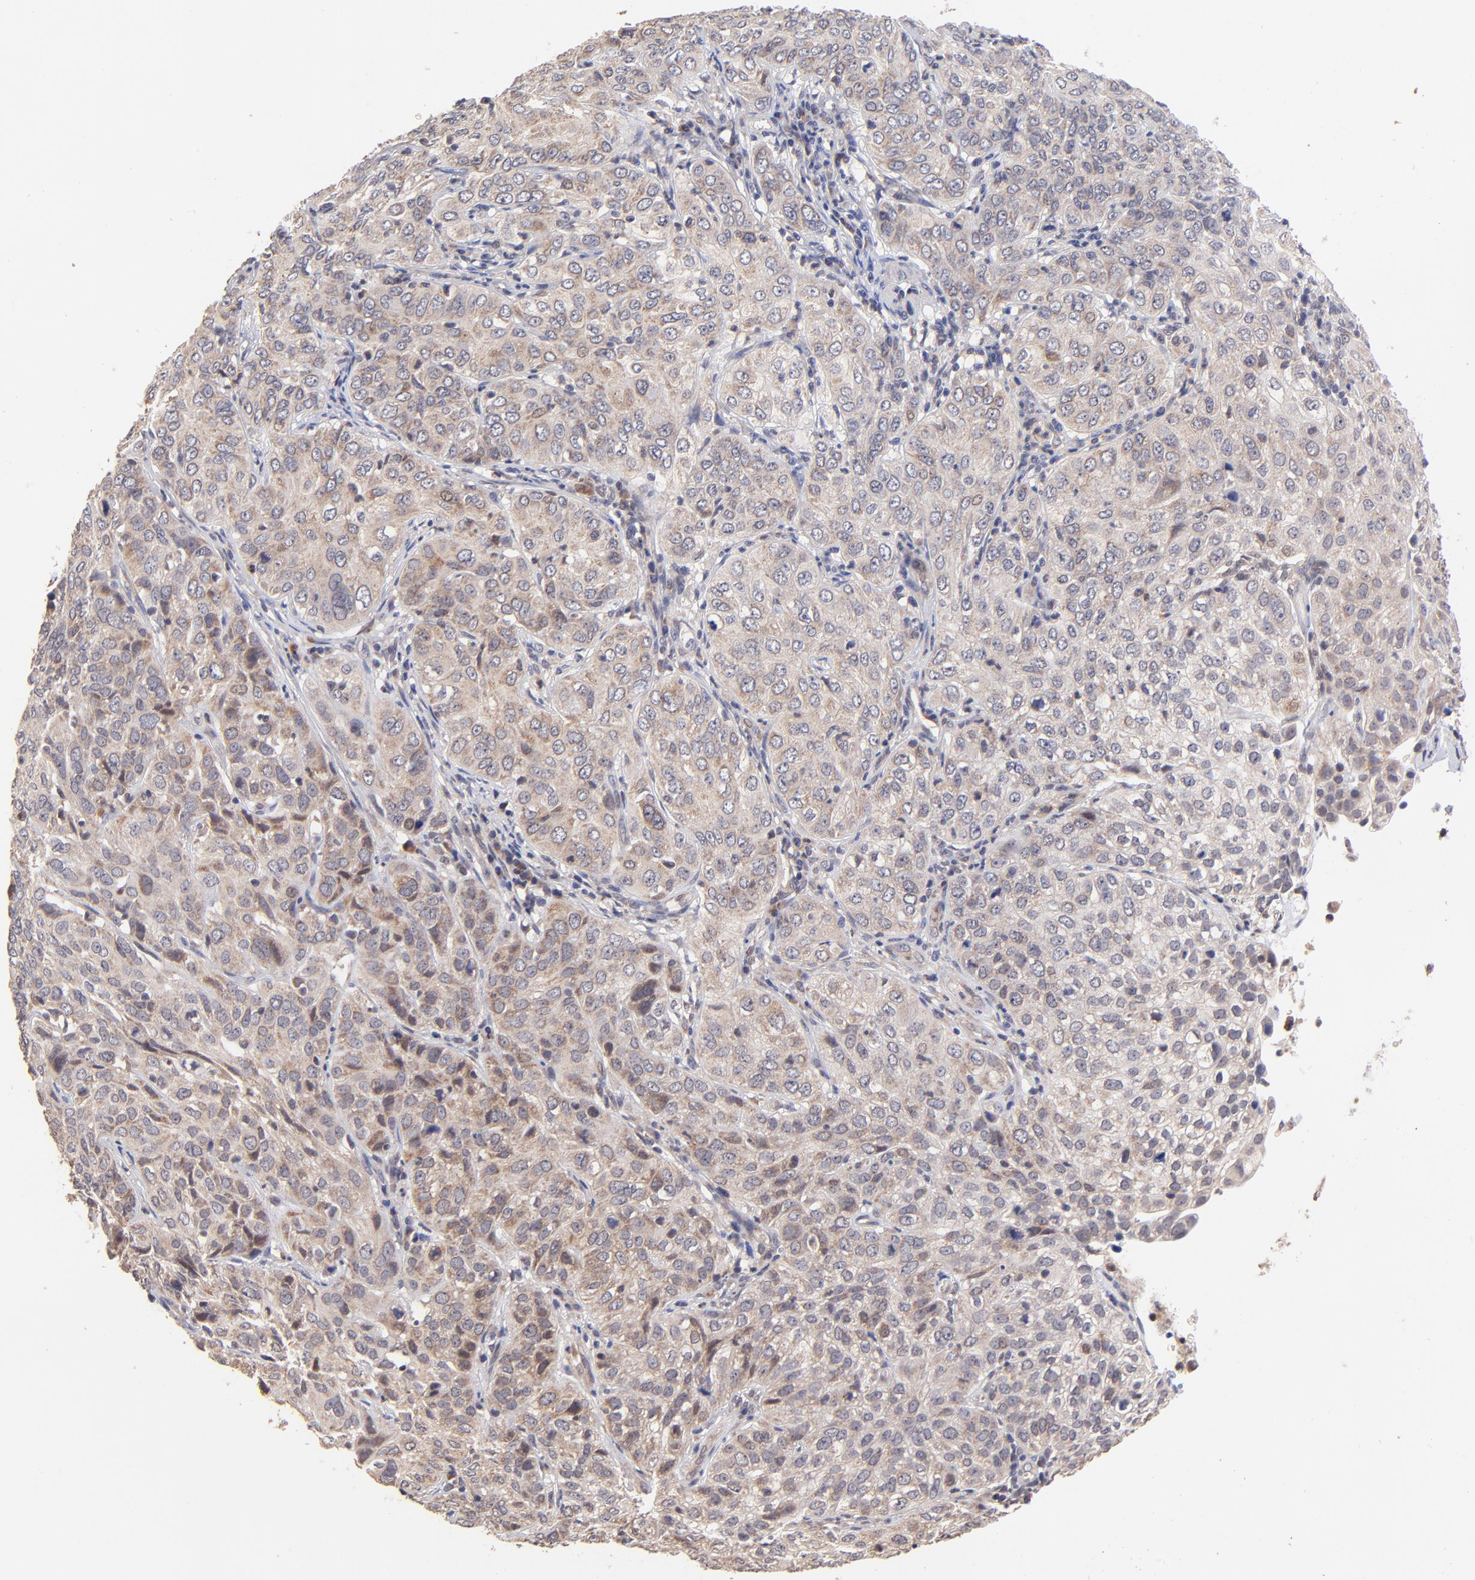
{"staining": {"intensity": "moderate", "quantity": ">75%", "location": "cytoplasmic/membranous"}, "tissue": "cervical cancer", "cell_type": "Tumor cells", "image_type": "cancer", "snomed": [{"axis": "morphology", "description": "Squamous cell carcinoma, NOS"}, {"axis": "topography", "description": "Cervix"}], "caption": "A brown stain shows moderate cytoplasmic/membranous positivity of a protein in cervical cancer tumor cells.", "gene": "BAIAP2L2", "patient": {"sex": "female", "age": 38}}